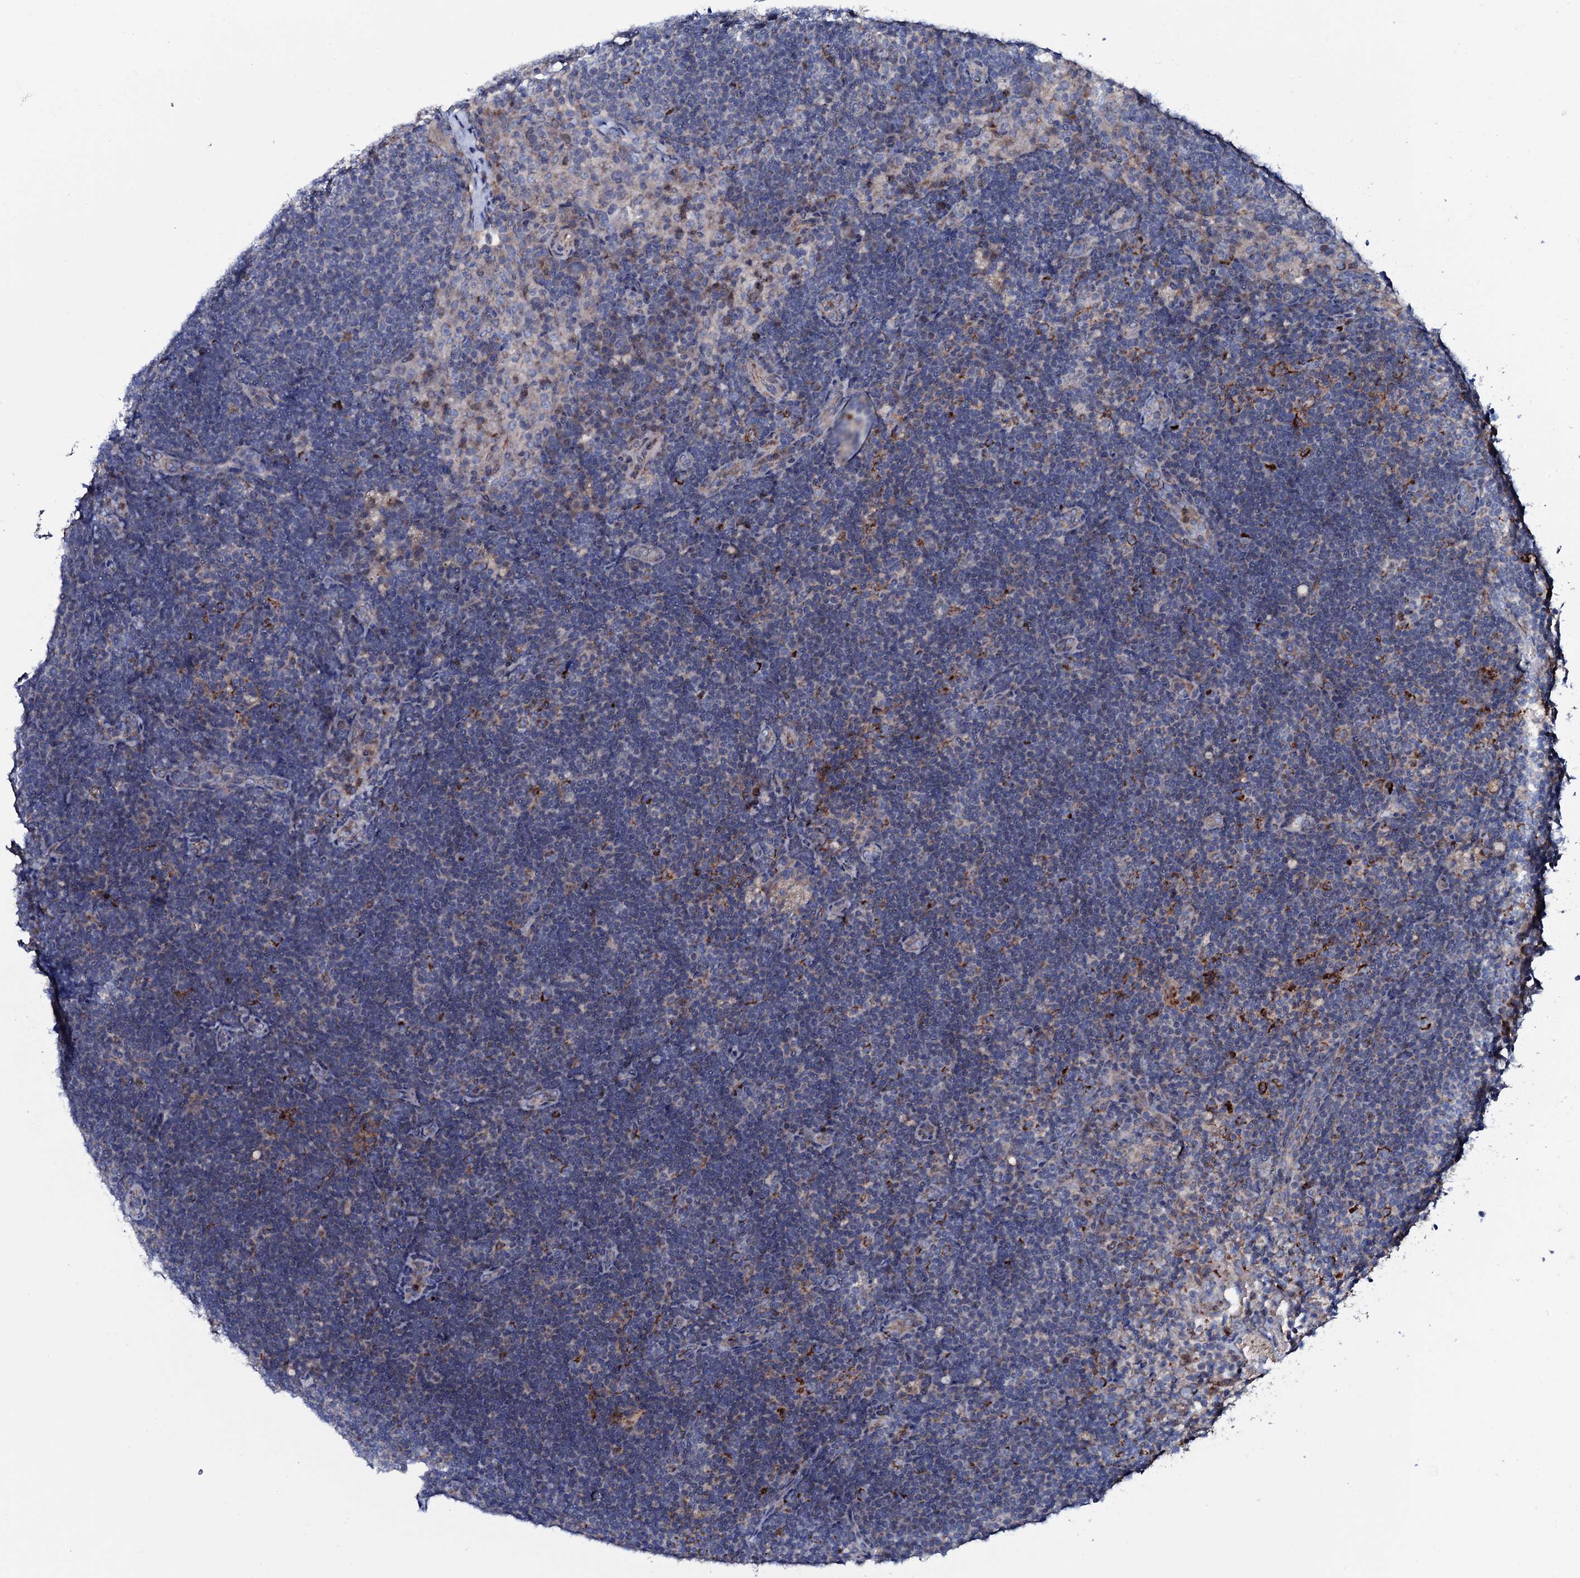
{"staining": {"intensity": "negative", "quantity": "none", "location": "none"}, "tissue": "lymph node", "cell_type": "Germinal center cells", "image_type": "normal", "snomed": [{"axis": "morphology", "description": "Normal tissue, NOS"}, {"axis": "topography", "description": "Lymph node"}], "caption": "Immunohistochemical staining of benign lymph node reveals no significant staining in germinal center cells. (Immunohistochemistry (ihc), brightfield microscopy, high magnification).", "gene": "PPP1R3D", "patient": {"sex": "female", "age": 70}}